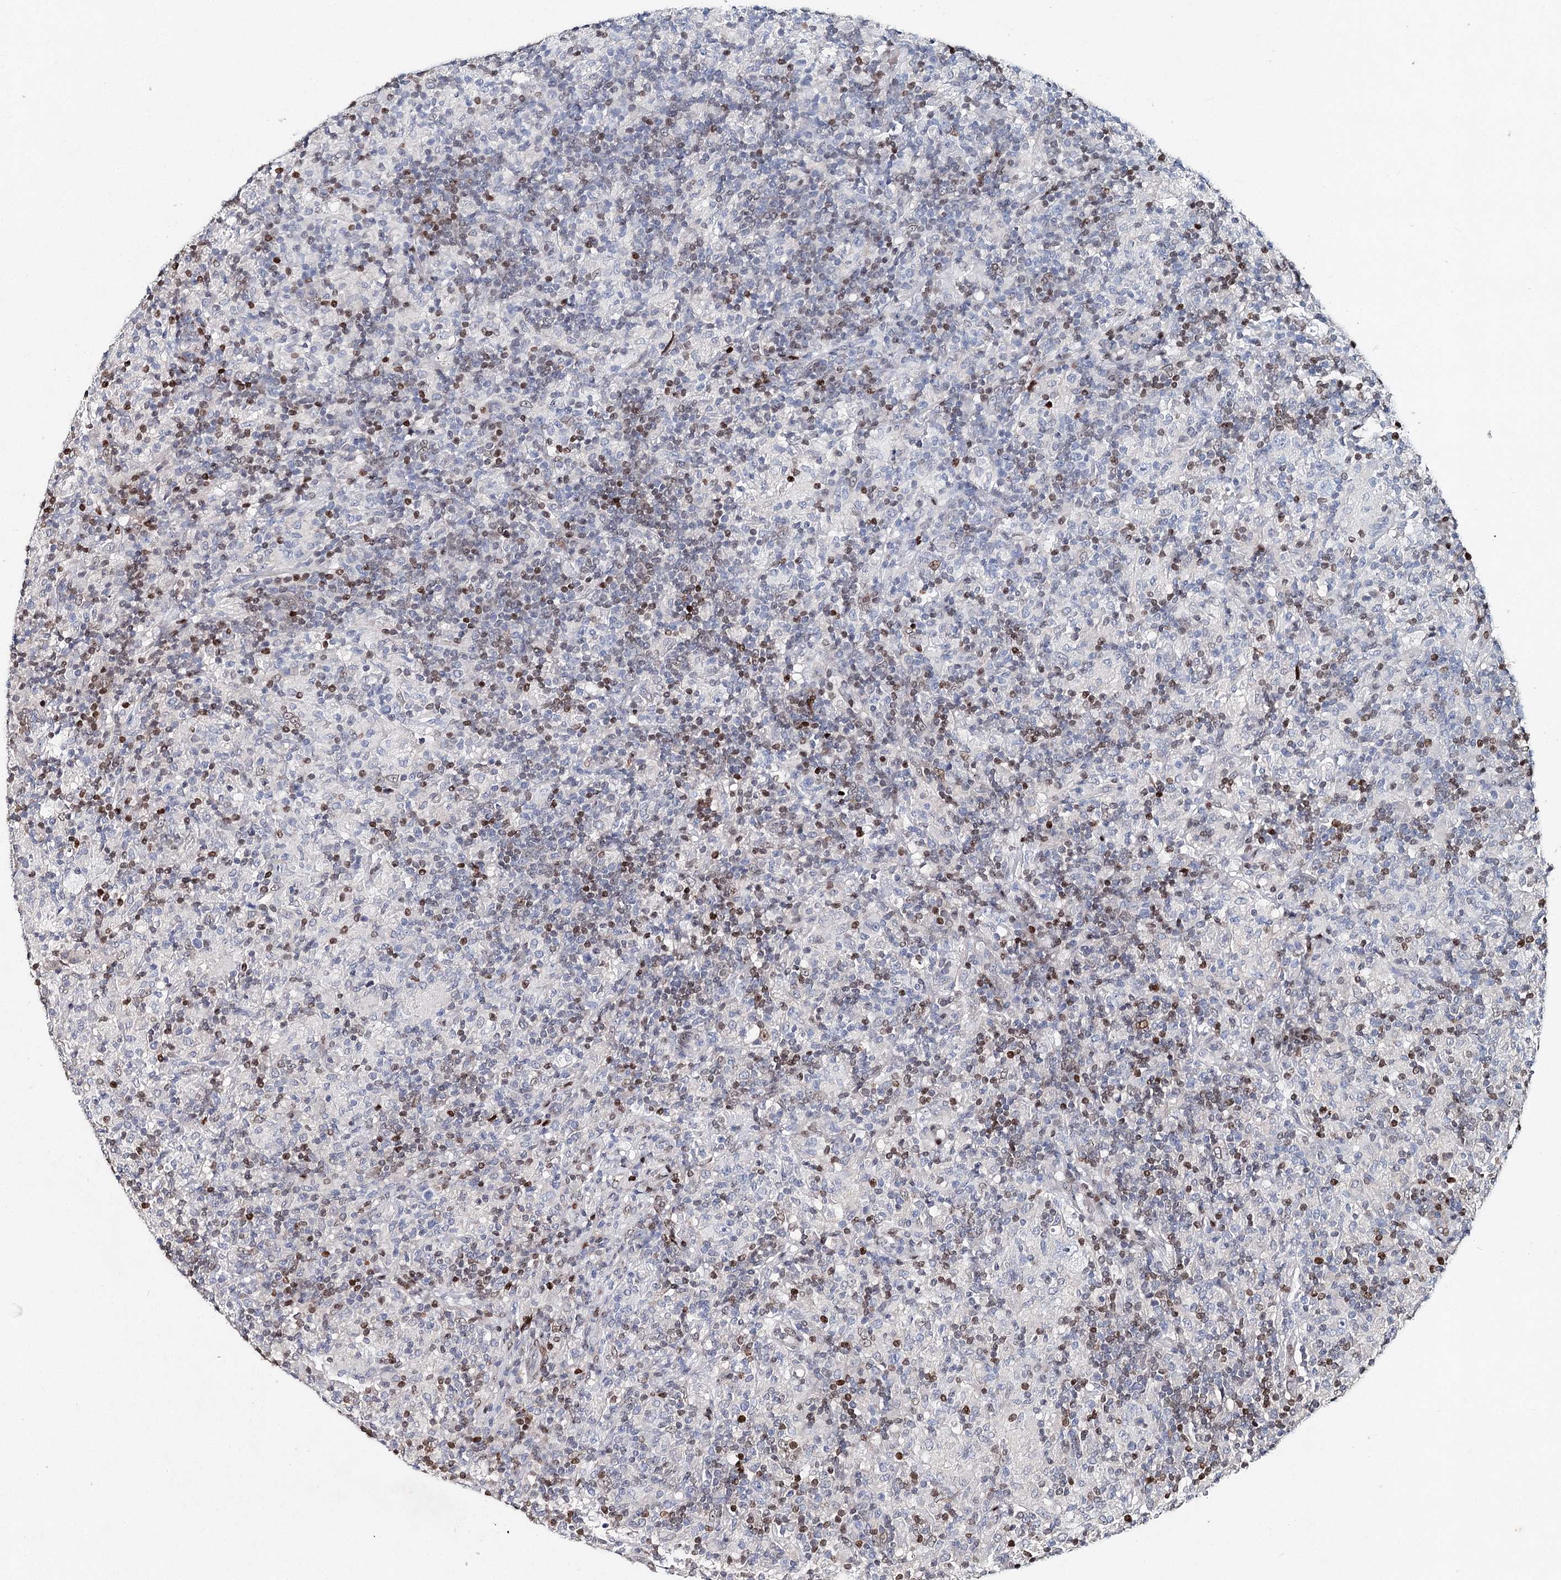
{"staining": {"intensity": "negative", "quantity": "none", "location": "none"}, "tissue": "lymphoma", "cell_type": "Tumor cells", "image_type": "cancer", "snomed": [{"axis": "morphology", "description": "Hodgkin's disease, NOS"}, {"axis": "topography", "description": "Lymph node"}], "caption": "Immunohistochemistry histopathology image of neoplastic tissue: human Hodgkin's disease stained with DAB demonstrates no significant protein positivity in tumor cells.", "gene": "FRMD4A", "patient": {"sex": "male", "age": 70}}